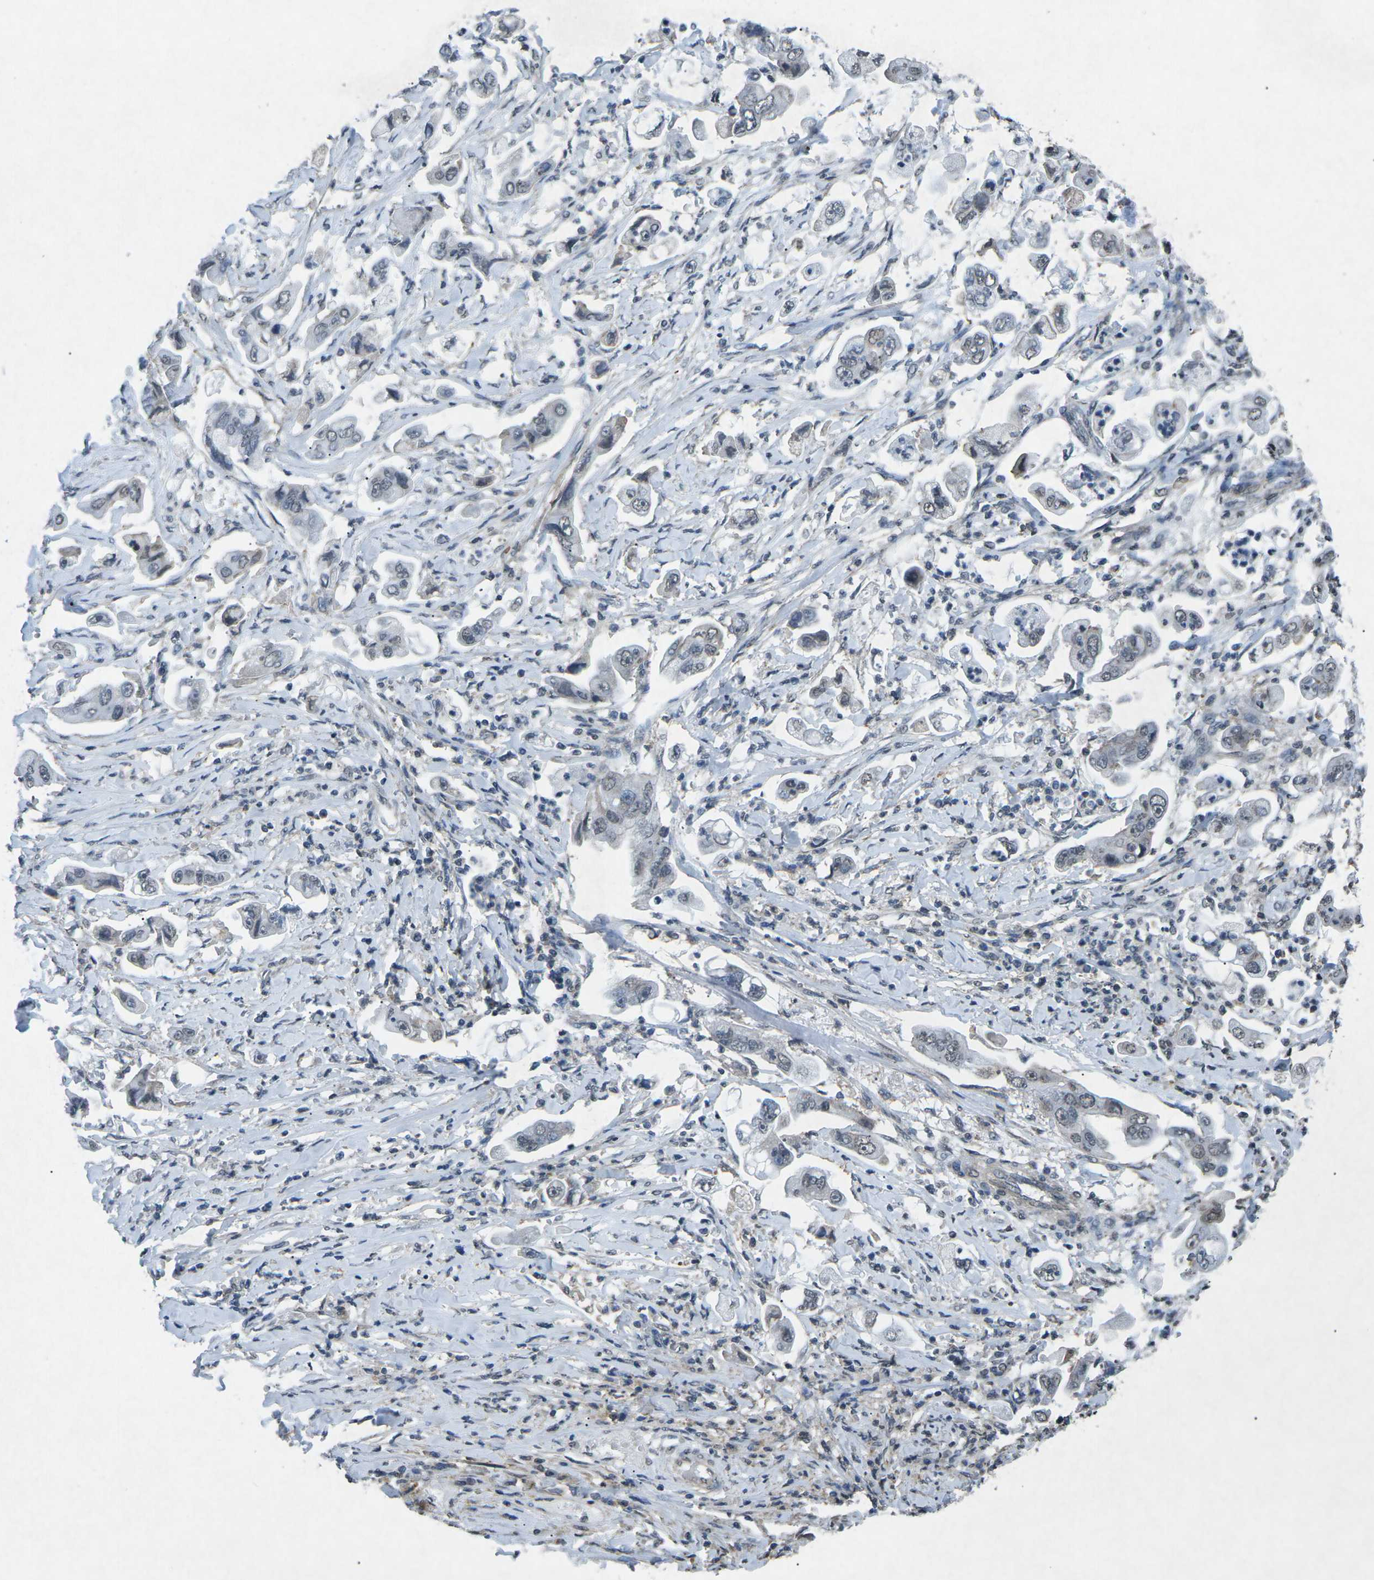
{"staining": {"intensity": "weak", "quantity": "<25%", "location": "cytoplasmic/membranous"}, "tissue": "stomach cancer", "cell_type": "Tumor cells", "image_type": "cancer", "snomed": [{"axis": "morphology", "description": "Adenocarcinoma, NOS"}, {"axis": "topography", "description": "Stomach"}], "caption": "There is no significant positivity in tumor cells of stomach cancer (adenocarcinoma). Brightfield microscopy of immunohistochemistry stained with DAB (3,3'-diaminobenzidine) (brown) and hematoxylin (blue), captured at high magnification.", "gene": "TFR2", "patient": {"sex": "male", "age": 62}}